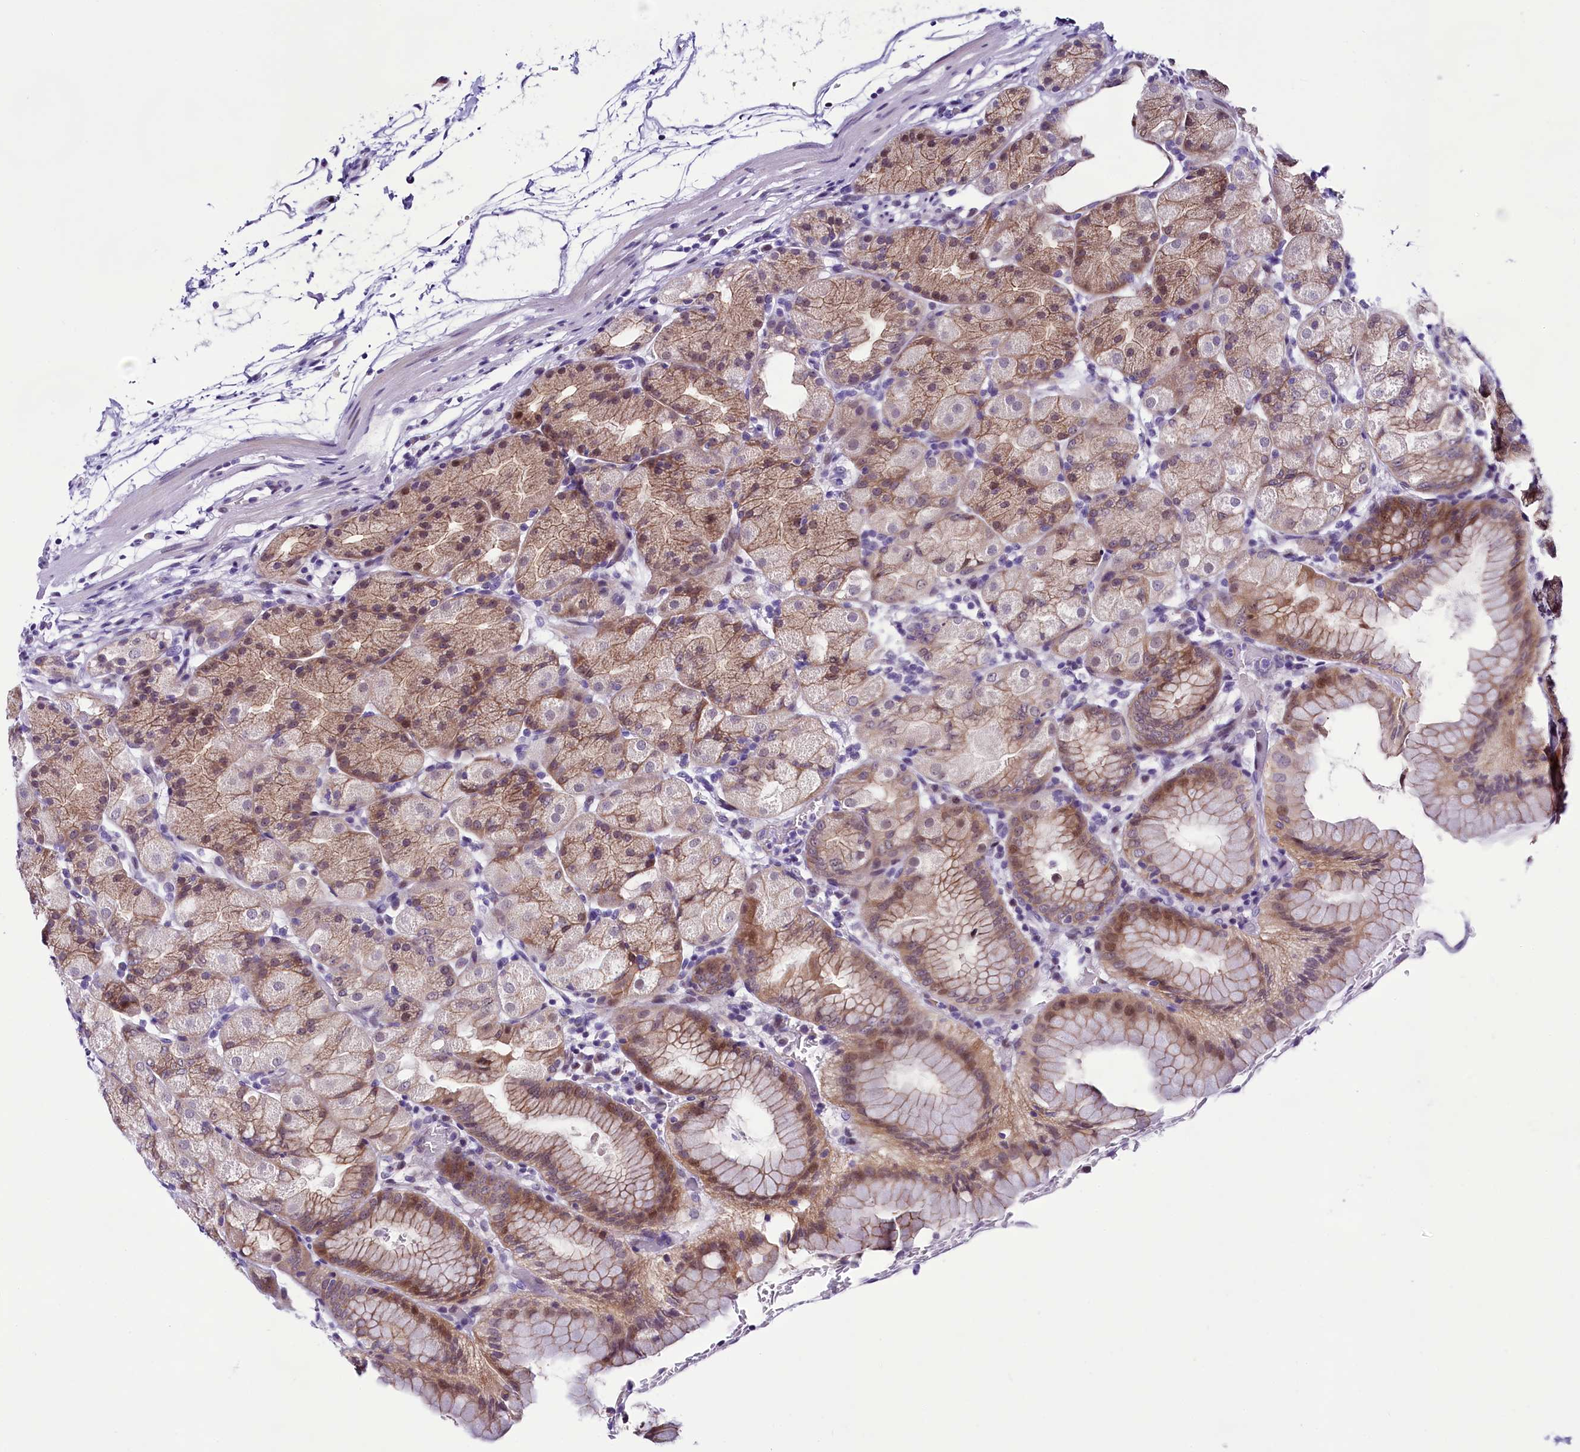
{"staining": {"intensity": "moderate", "quantity": "25%-75%", "location": "cytoplasmic/membranous,nuclear"}, "tissue": "stomach", "cell_type": "Glandular cells", "image_type": "normal", "snomed": [{"axis": "morphology", "description": "Normal tissue, NOS"}, {"axis": "topography", "description": "Stomach, upper"}, {"axis": "topography", "description": "Stomach, lower"}], "caption": "Immunohistochemistry staining of benign stomach, which demonstrates medium levels of moderate cytoplasmic/membranous,nuclear staining in about 25%-75% of glandular cells indicating moderate cytoplasmic/membranous,nuclear protein positivity. The staining was performed using DAB (brown) for protein detection and nuclei were counterstained in hematoxylin (blue).", "gene": "CCDC106", "patient": {"sex": "male", "age": 62}}